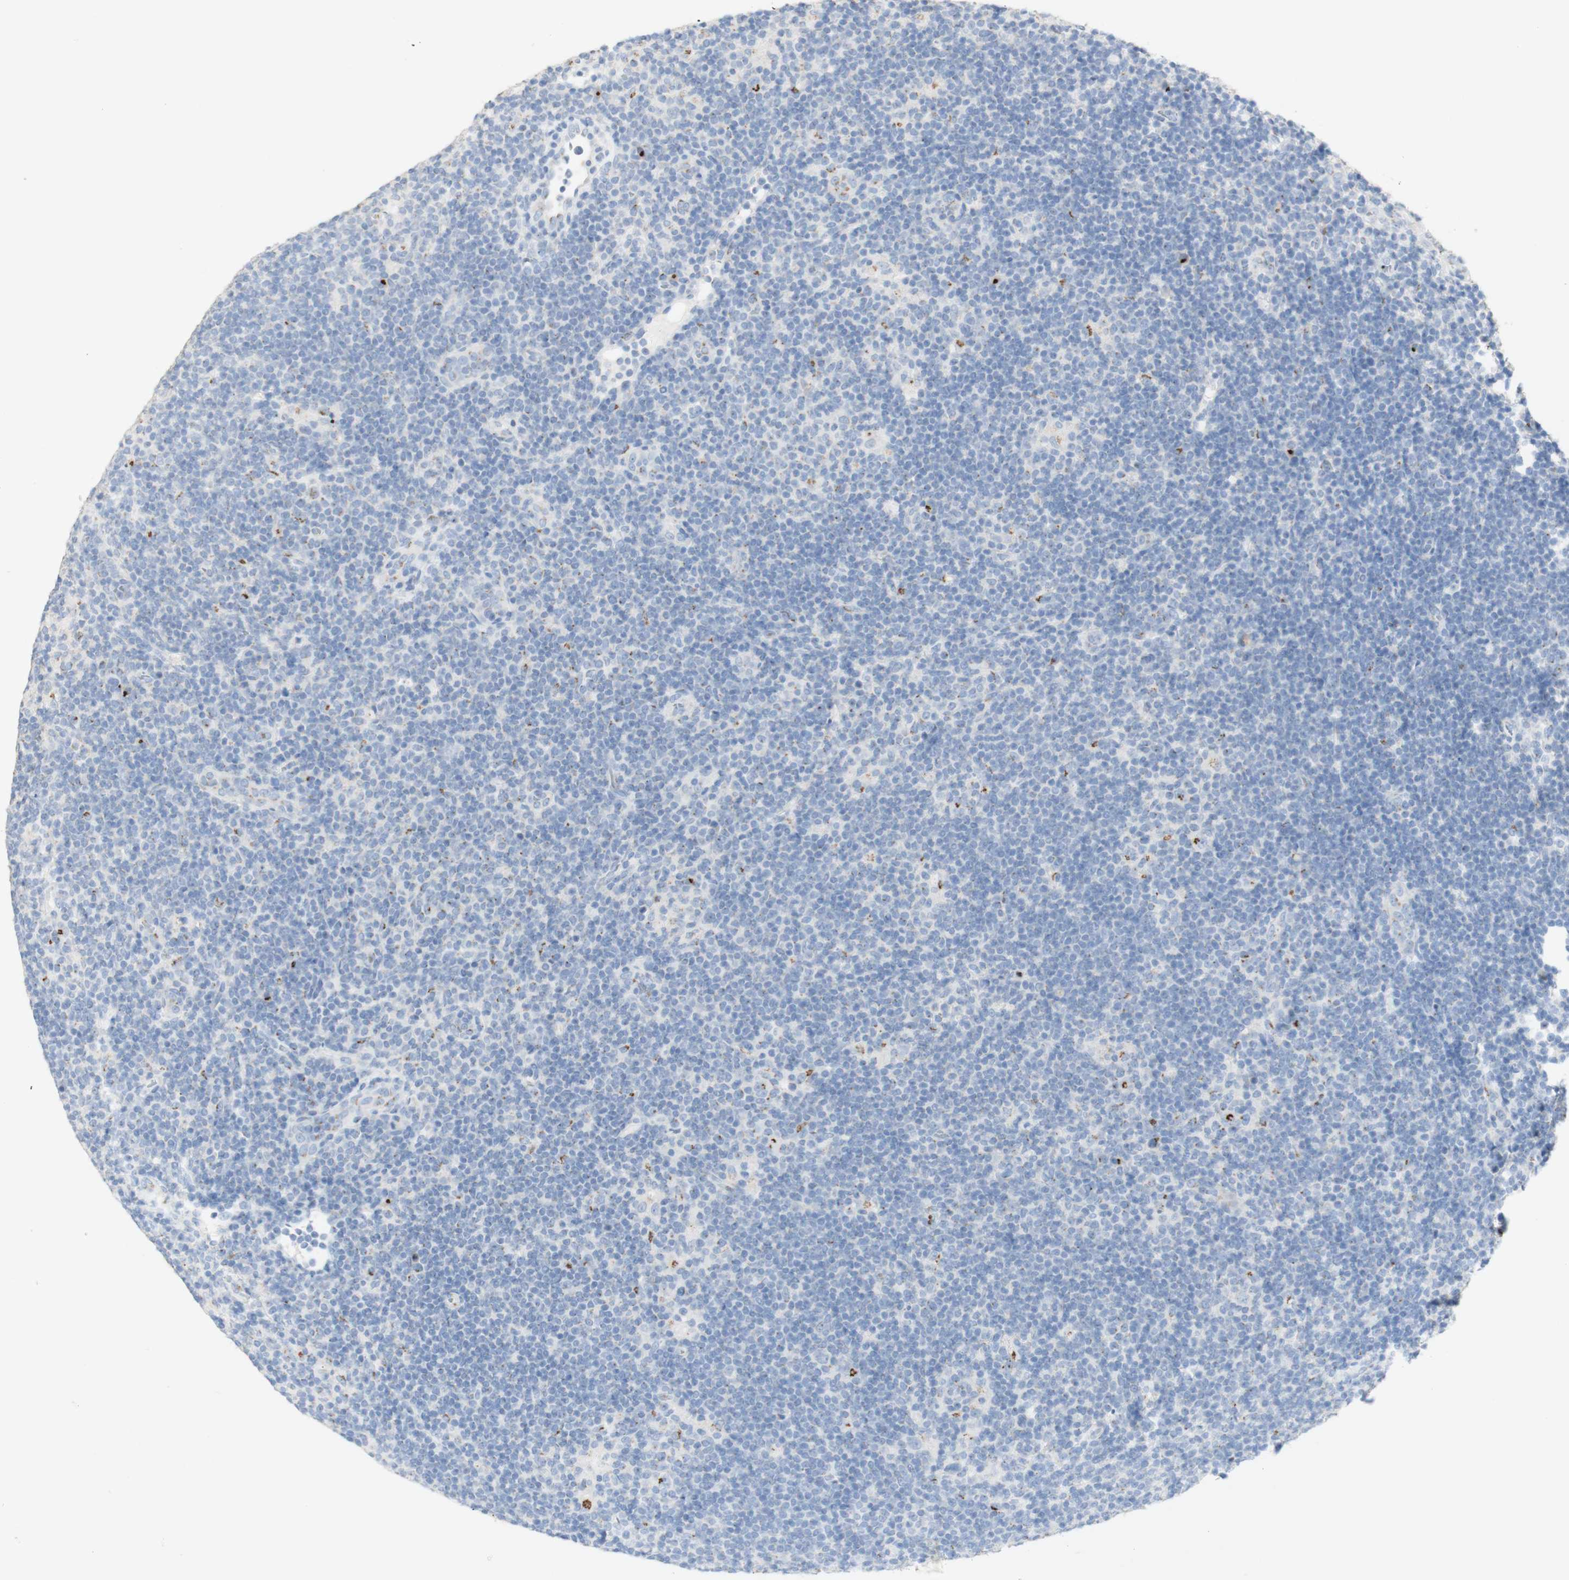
{"staining": {"intensity": "strong", "quantity": "<25%", "location": "cytoplasmic/membranous"}, "tissue": "lymphoma", "cell_type": "Tumor cells", "image_type": "cancer", "snomed": [{"axis": "morphology", "description": "Hodgkin's disease, NOS"}, {"axis": "topography", "description": "Lymph node"}], "caption": "Human Hodgkin's disease stained with a brown dye demonstrates strong cytoplasmic/membranous positive positivity in approximately <25% of tumor cells.", "gene": "MANEA", "patient": {"sex": "female", "age": 57}}